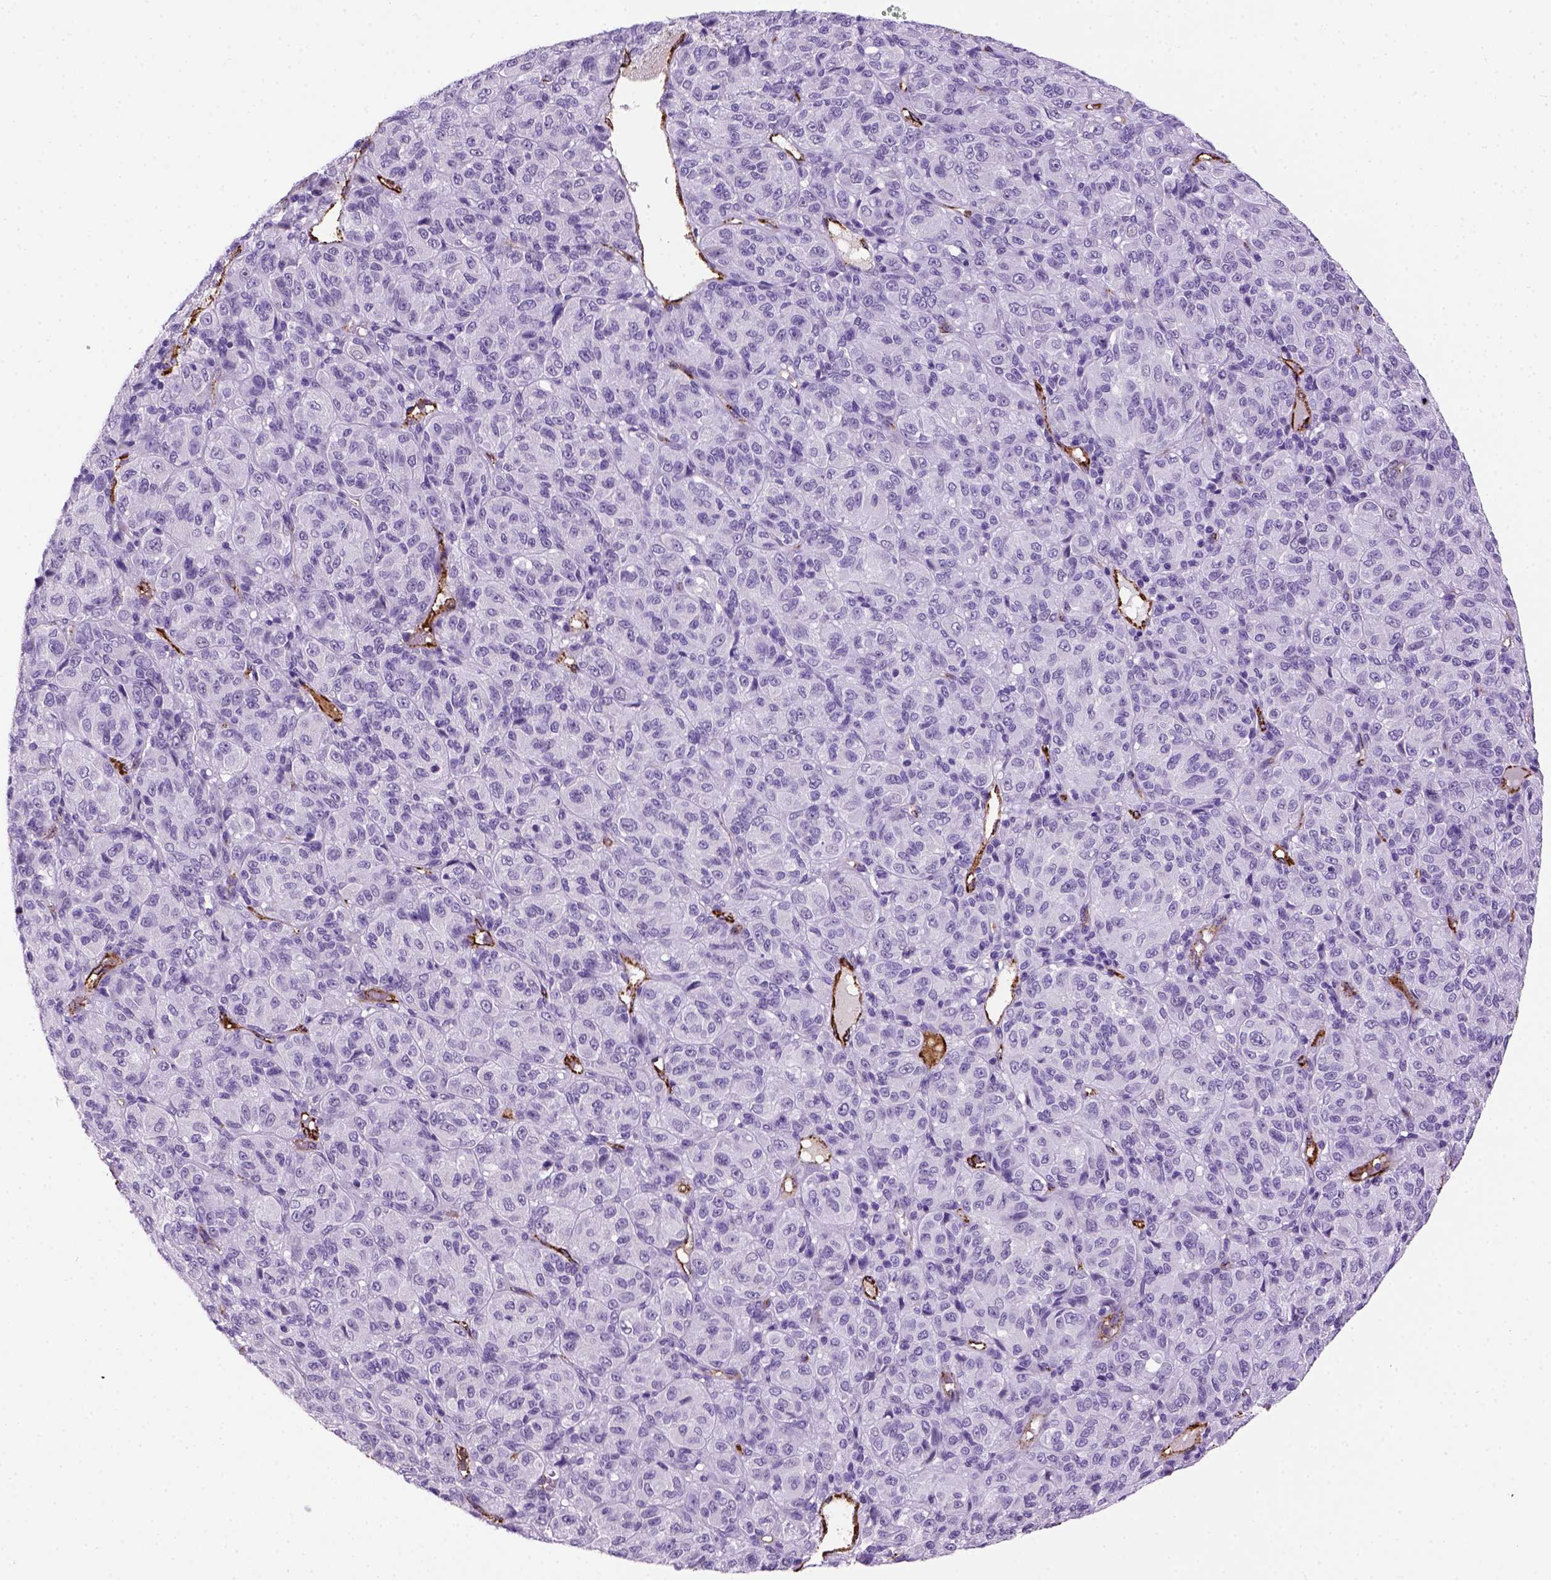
{"staining": {"intensity": "negative", "quantity": "none", "location": "none"}, "tissue": "melanoma", "cell_type": "Tumor cells", "image_type": "cancer", "snomed": [{"axis": "morphology", "description": "Malignant melanoma, Metastatic site"}, {"axis": "topography", "description": "Brain"}], "caption": "Immunohistochemistry (IHC) micrograph of neoplastic tissue: human melanoma stained with DAB exhibits no significant protein staining in tumor cells. The staining was performed using DAB to visualize the protein expression in brown, while the nuclei were stained in blue with hematoxylin (Magnification: 20x).", "gene": "VWF", "patient": {"sex": "female", "age": 56}}